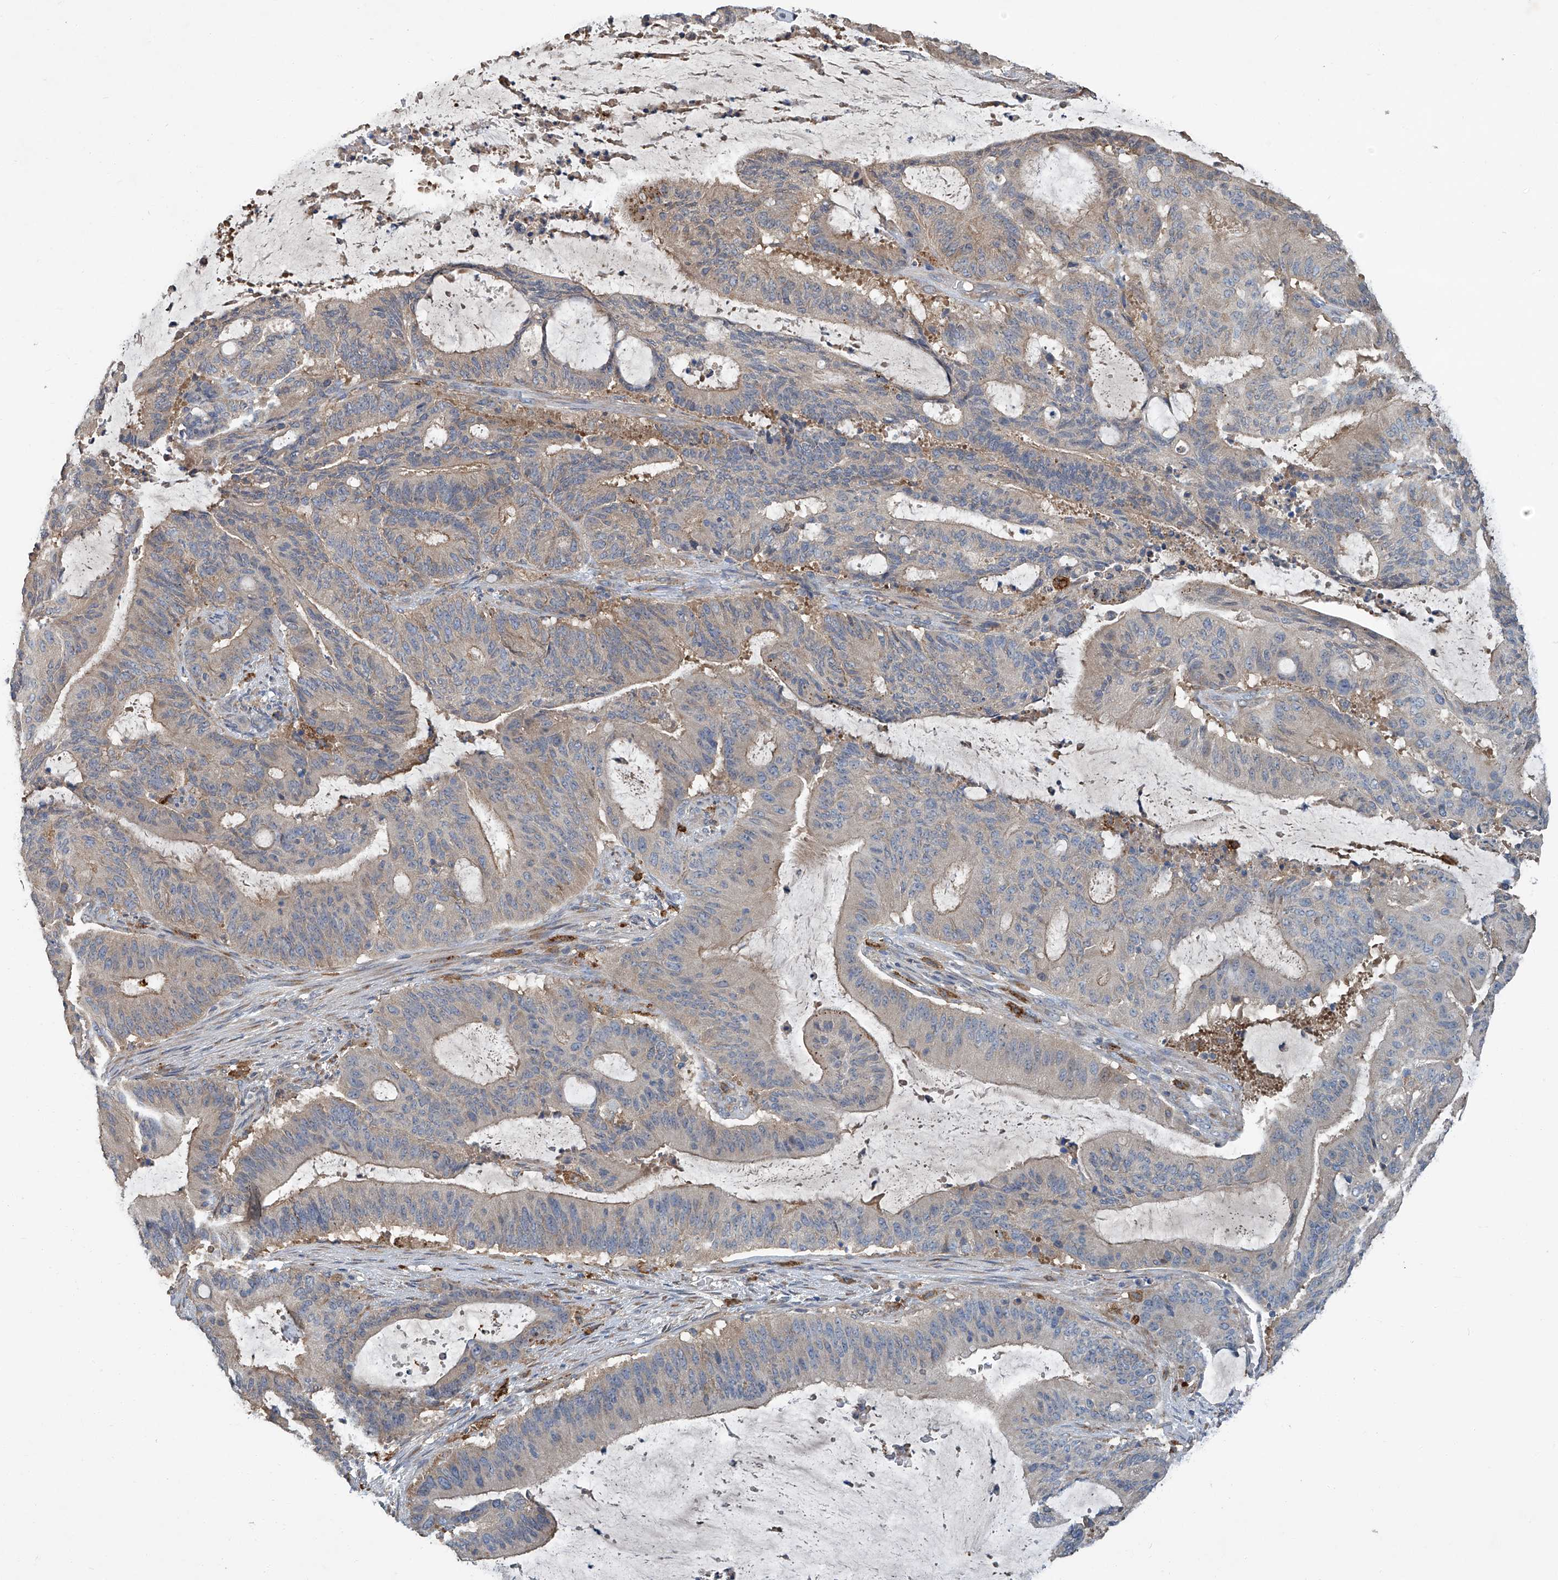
{"staining": {"intensity": "weak", "quantity": "<25%", "location": "cytoplasmic/membranous"}, "tissue": "liver cancer", "cell_type": "Tumor cells", "image_type": "cancer", "snomed": [{"axis": "morphology", "description": "Normal tissue, NOS"}, {"axis": "morphology", "description": "Cholangiocarcinoma"}, {"axis": "topography", "description": "Liver"}, {"axis": "topography", "description": "Peripheral nerve tissue"}], "caption": "DAB immunohistochemical staining of liver cholangiocarcinoma shows no significant positivity in tumor cells.", "gene": "FAM167A", "patient": {"sex": "female", "age": 73}}